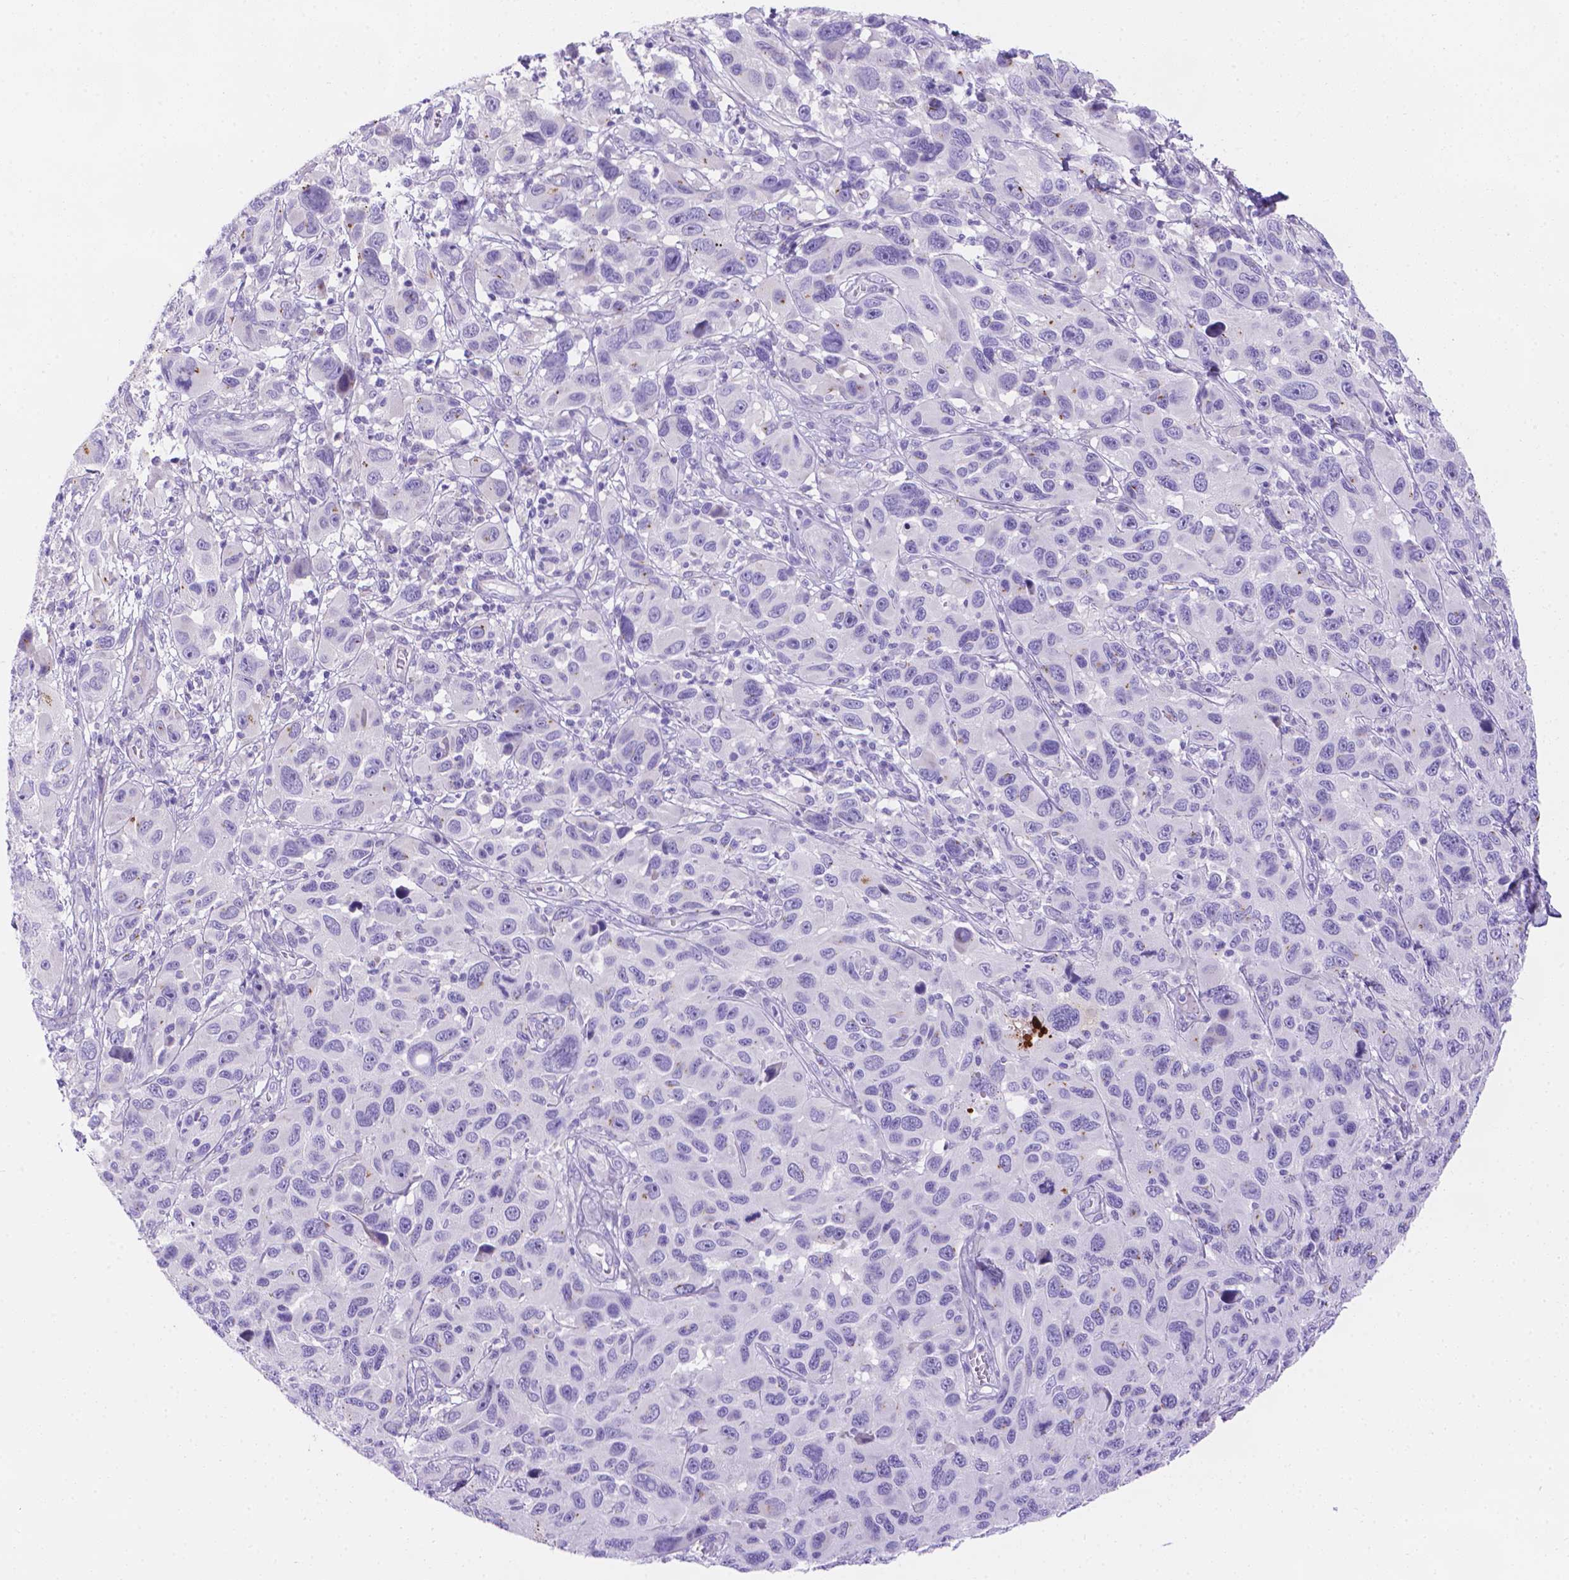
{"staining": {"intensity": "negative", "quantity": "none", "location": "none"}, "tissue": "melanoma", "cell_type": "Tumor cells", "image_type": "cancer", "snomed": [{"axis": "morphology", "description": "Malignant melanoma, NOS"}, {"axis": "topography", "description": "Skin"}], "caption": "Malignant melanoma was stained to show a protein in brown. There is no significant positivity in tumor cells.", "gene": "MLN", "patient": {"sex": "male", "age": 53}}